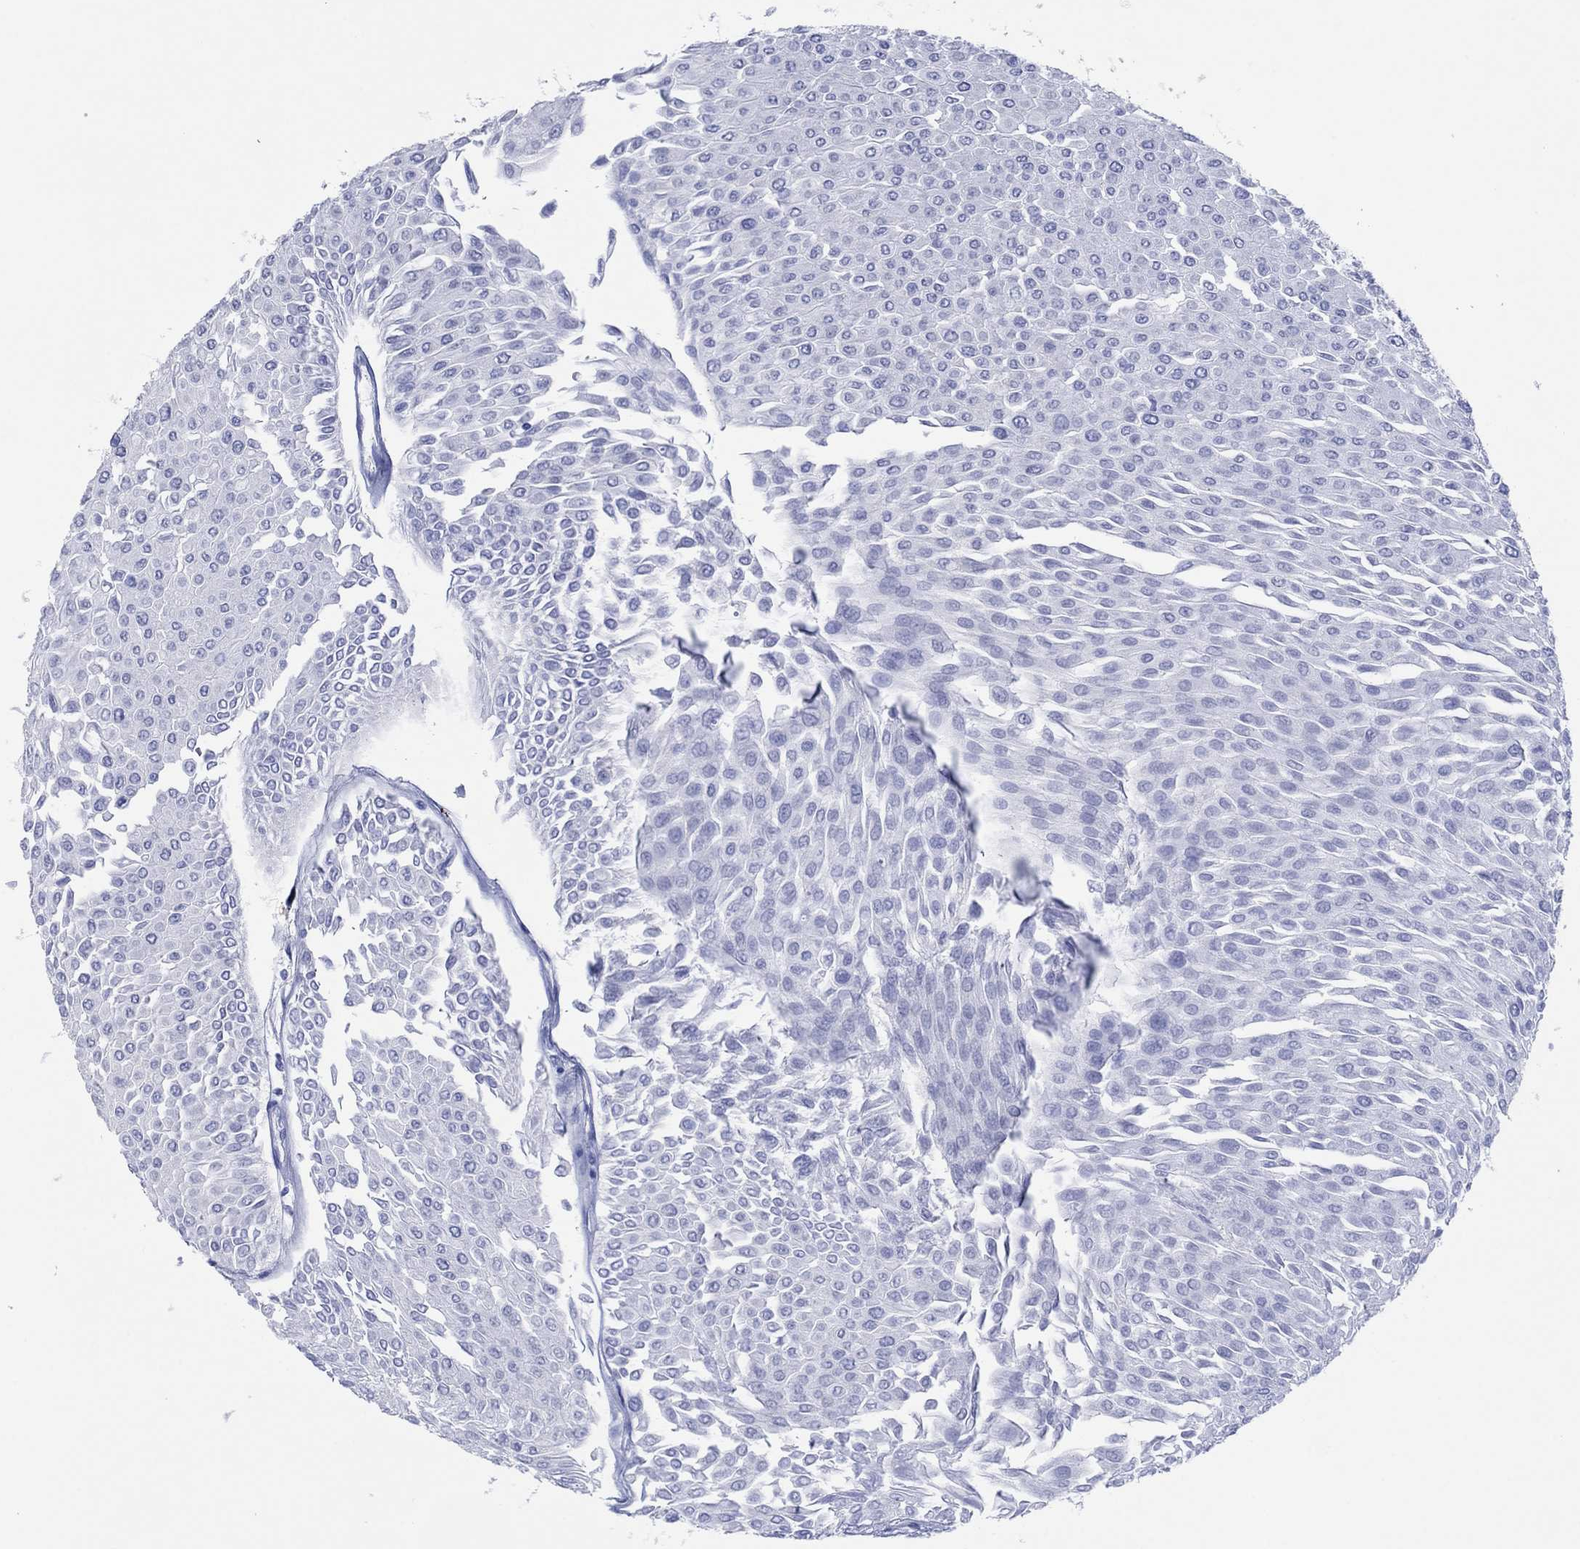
{"staining": {"intensity": "negative", "quantity": "none", "location": "none"}, "tissue": "urothelial cancer", "cell_type": "Tumor cells", "image_type": "cancer", "snomed": [{"axis": "morphology", "description": "Urothelial carcinoma, Low grade"}, {"axis": "topography", "description": "Urinary bladder"}], "caption": "There is no significant positivity in tumor cells of urothelial carcinoma (low-grade).", "gene": "HCRT", "patient": {"sex": "male", "age": 67}}